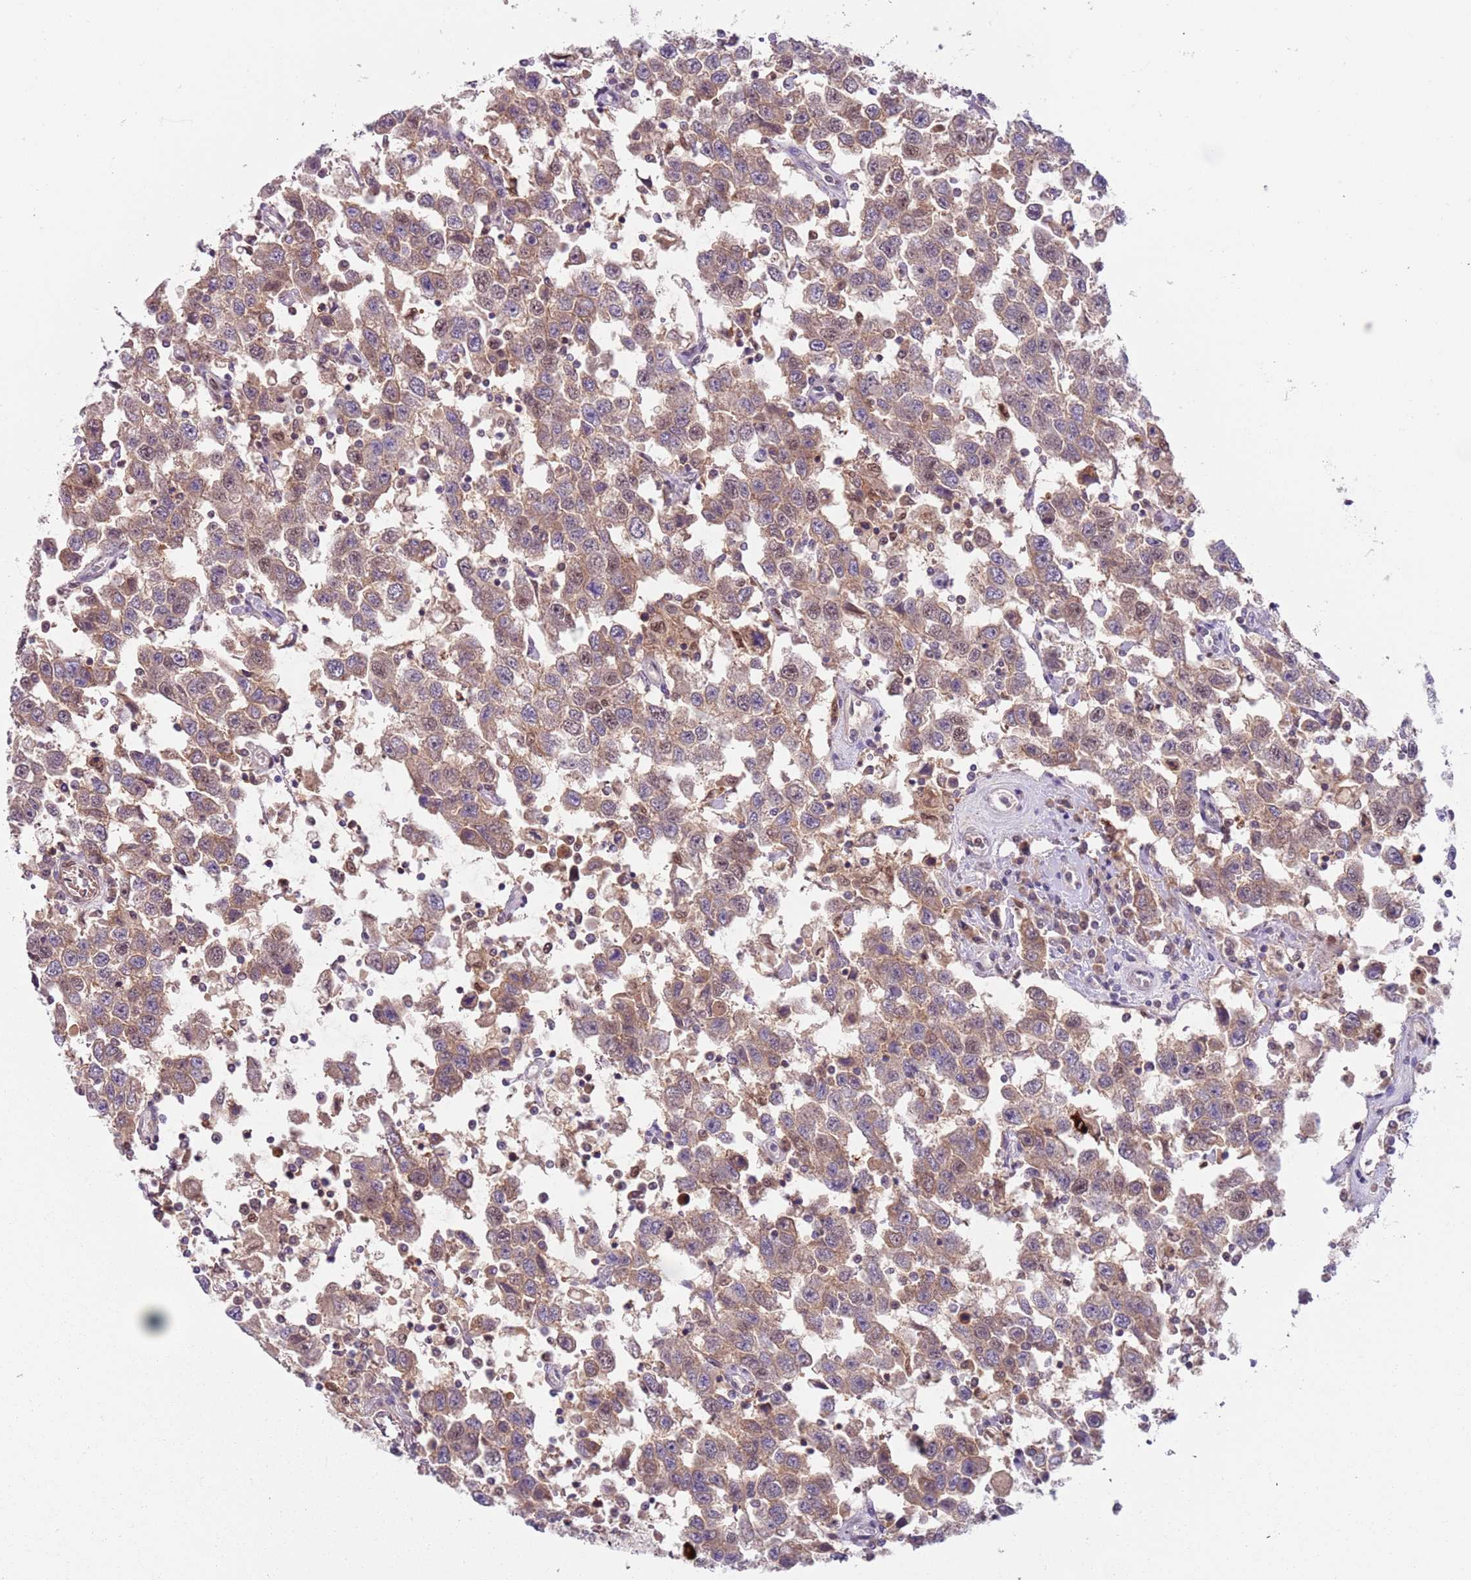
{"staining": {"intensity": "weak", "quantity": ">75%", "location": "cytoplasmic/membranous"}, "tissue": "testis cancer", "cell_type": "Tumor cells", "image_type": "cancer", "snomed": [{"axis": "morphology", "description": "Seminoma, NOS"}, {"axis": "topography", "description": "Testis"}], "caption": "Immunohistochemistry staining of seminoma (testis), which exhibits low levels of weak cytoplasmic/membranous expression in about >75% of tumor cells indicating weak cytoplasmic/membranous protein positivity. The staining was performed using DAB (3,3'-diaminobenzidine) (brown) for protein detection and nuclei were counterstained in hematoxylin (blue).", "gene": "RMND5B", "patient": {"sex": "male", "age": 41}}